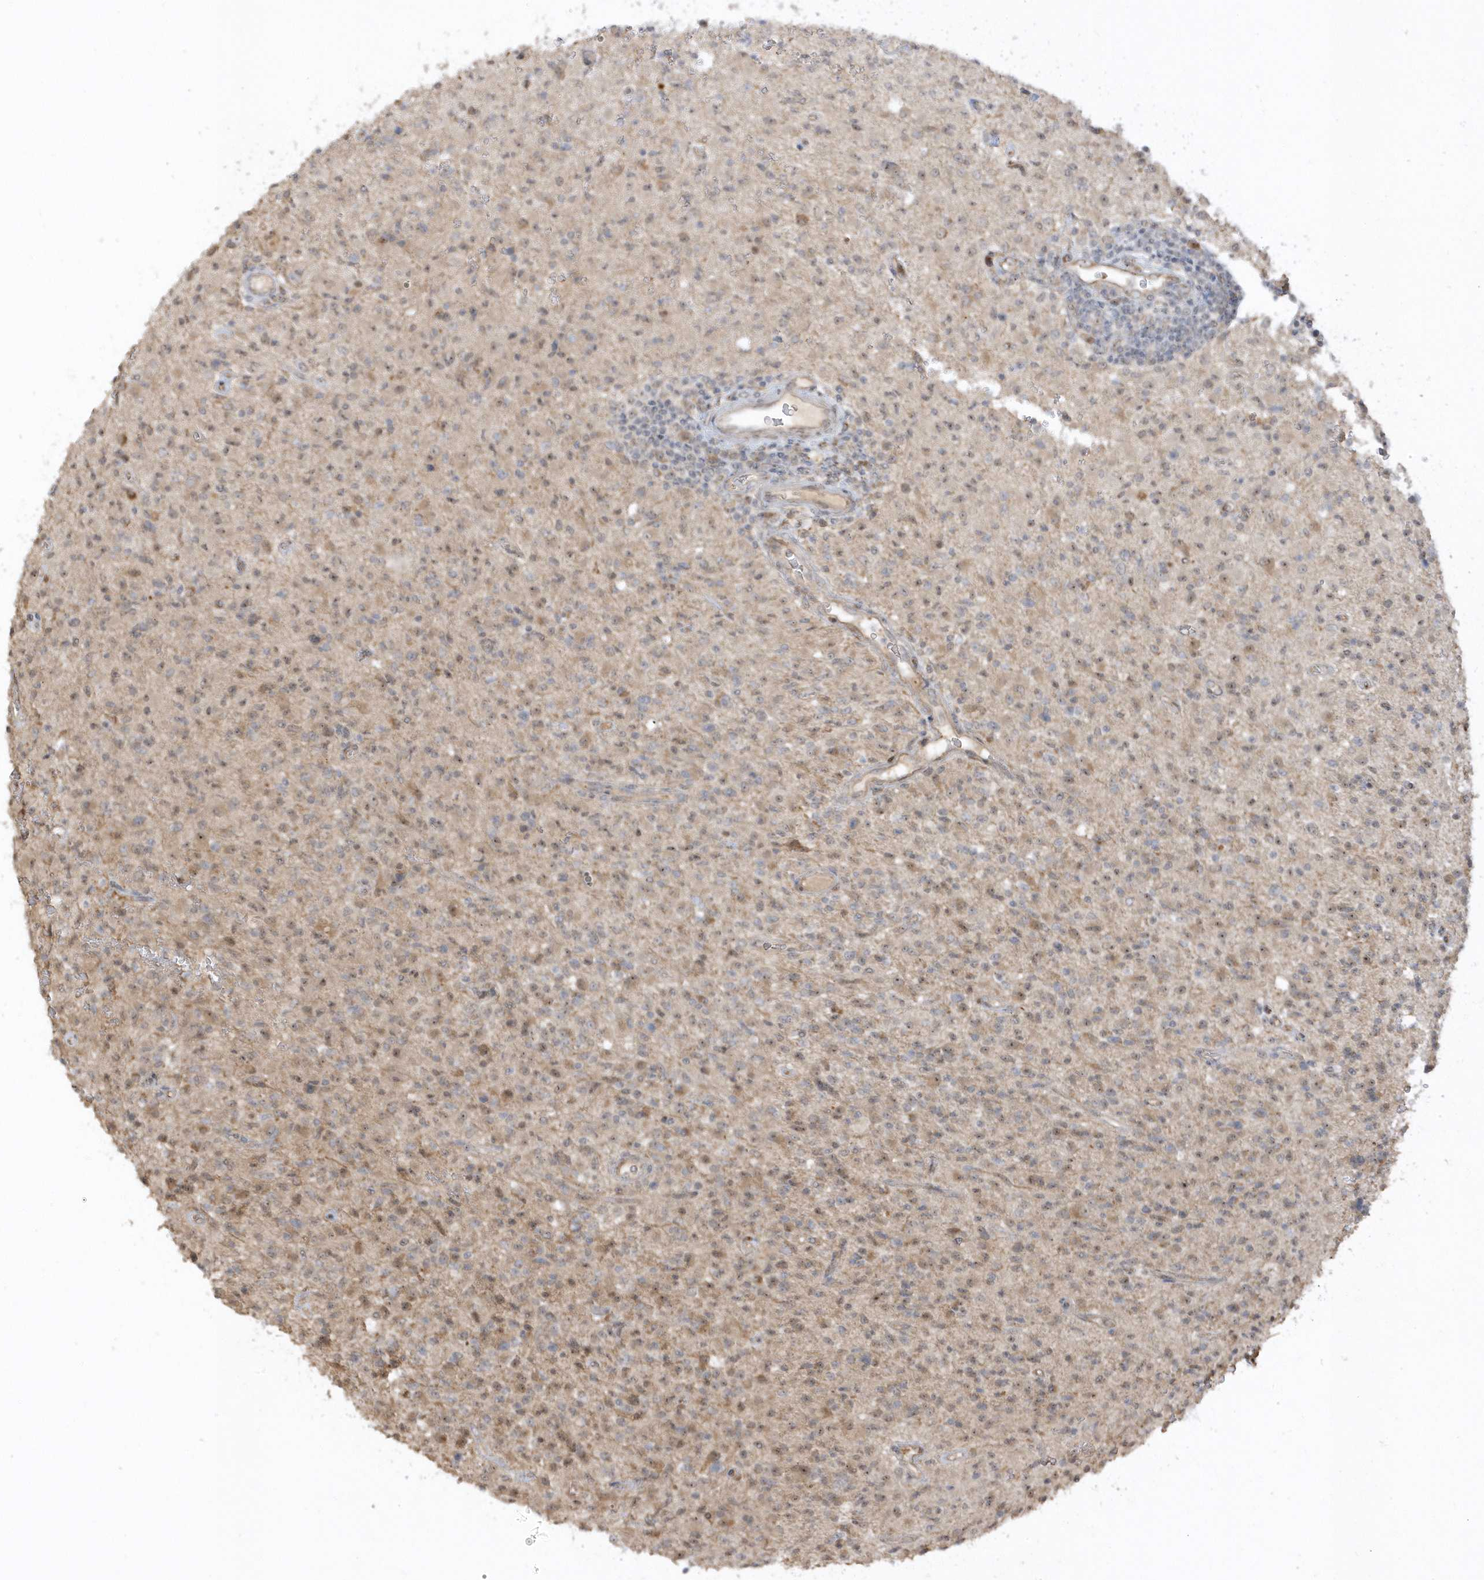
{"staining": {"intensity": "weak", "quantity": "25%-75%", "location": "cytoplasmic/membranous"}, "tissue": "glioma", "cell_type": "Tumor cells", "image_type": "cancer", "snomed": [{"axis": "morphology", "description": "Glioma, malignant, High grade"}, {"axis": "topography", "description": "Brain"}], "caption": "Tumor cells show weak cytoplasmic/membranous positivity in about 25%-75% of cells in glioma. (brown staining indicates protein expression, while blue staining denotes nuclei).", "gene": "ECM2", "patient": {"sex": "female", "age": 57}}